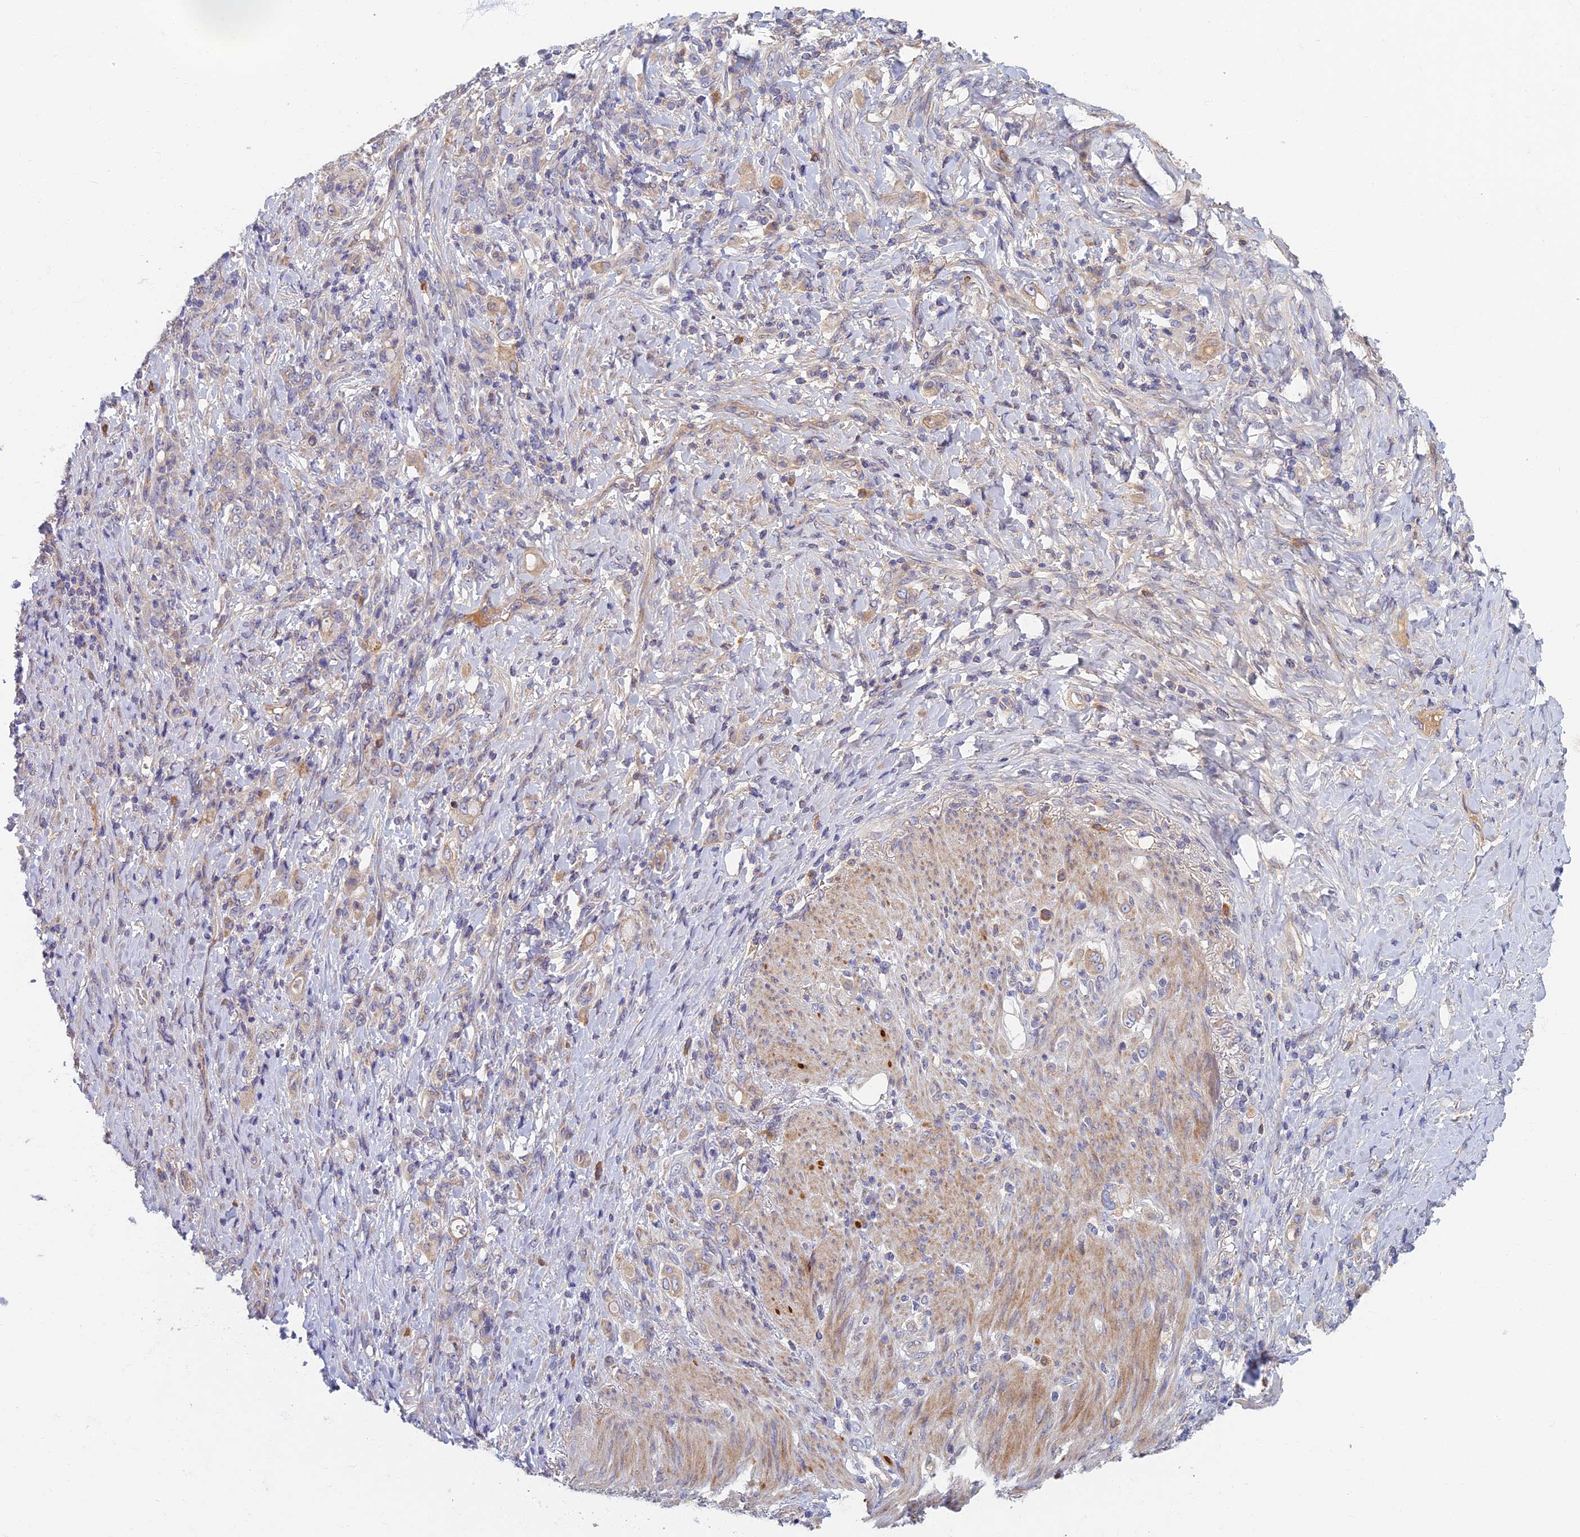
{"staining": {"intensity": "negative", "quantity": "none", "location": "none"}, "tissue": "stomach cancer", "cell_type": "Tumor cells", "image_type": "cancer", "snomed": [{"axis": "morphology", "description": "Normal tissue, NOS"}, {"axis": "morphology", "description": "Adenocarcinoma, NOS"}, {"axis": "topography", "description": "Stomach"}], "caption": "Tumor cells are negative for brown protein staining in adenocarcinoma (stomach).", "gene": "SOGA1", "patient": {"sex": "female", "age": 79}}